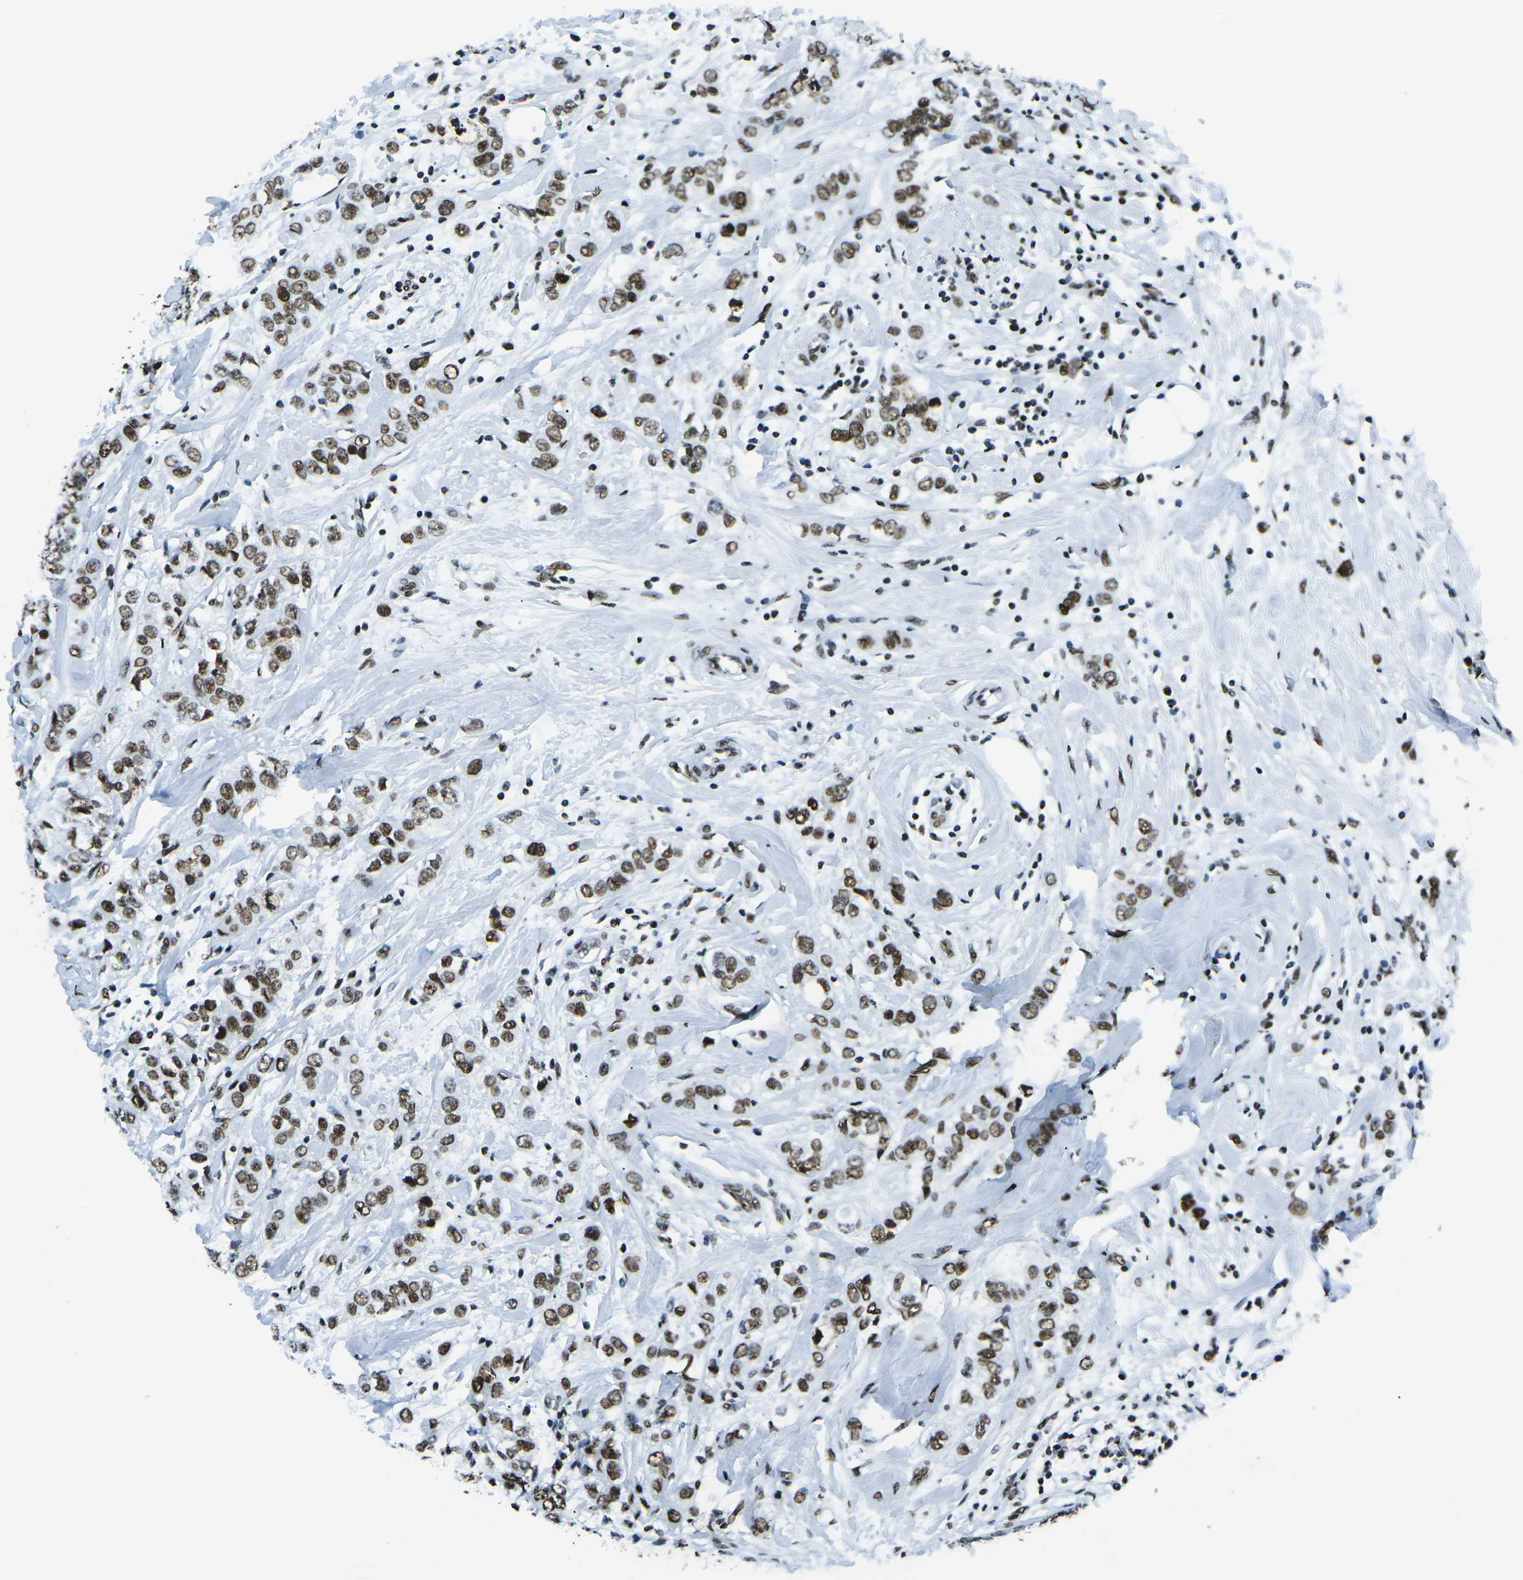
{"staining": {"intensity": "strong", "quantity": ">75%", "location": "nuclear"}, "tissue": "breast cancer", "cell_type": "Tumor cells", "image_type": "cancer", "snomed": [{"axis": "morphology", "description": "Duct carcinoma"}, {"axis": "topography", "description": "Breast"}], "caption": "Brown immunohistochemical staining in breast invasive ductal carcinoma demonstrates strong nuclear expression in approximately >75% of tumor cells.", "gene": "HNRNPL", "patient": {"sex": "female", "age": 50}}